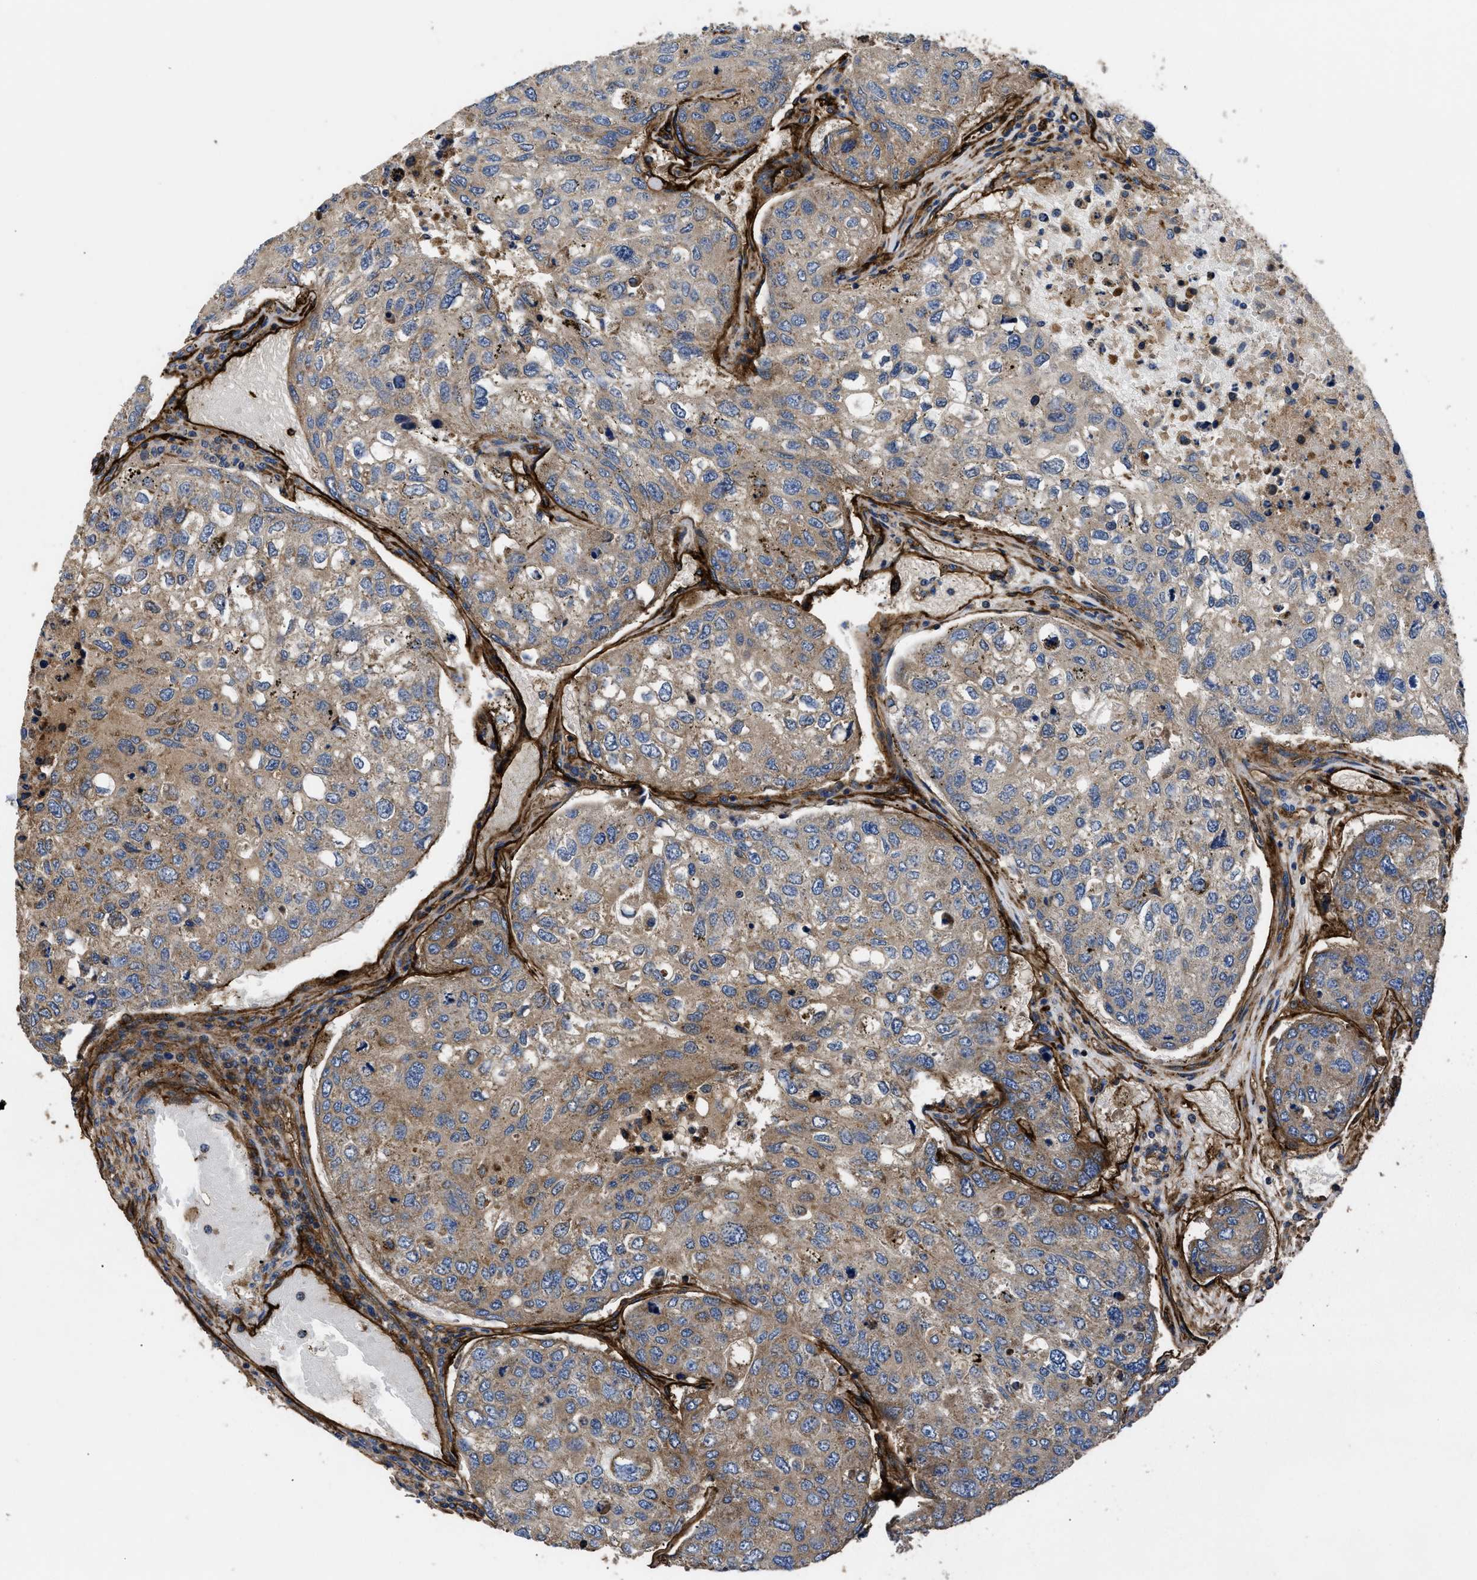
{"staining": {"intensity": "weak", "quantity": ">75%", "location": "cytoplasmic/membranous"}, "tissue": "urothelial cancer", "cell_type": "Tumor cells", "image_type": "cancer", "snomed": [{"axis": "morphology", "description": "Urothelial carcinoma, High grade"}, {"axis": "topography", "description": "Lymph node"}, {"axis": "topography", "description": "Urinary bladder"}], "caption": "An image of human high-grade urothelial carcinoma stained for a protein reveals weak cytoplasmic/membranous brown staining in tumor cells.", "gene": "NT5E", "patient": {"sex": "male", "age": 51}}